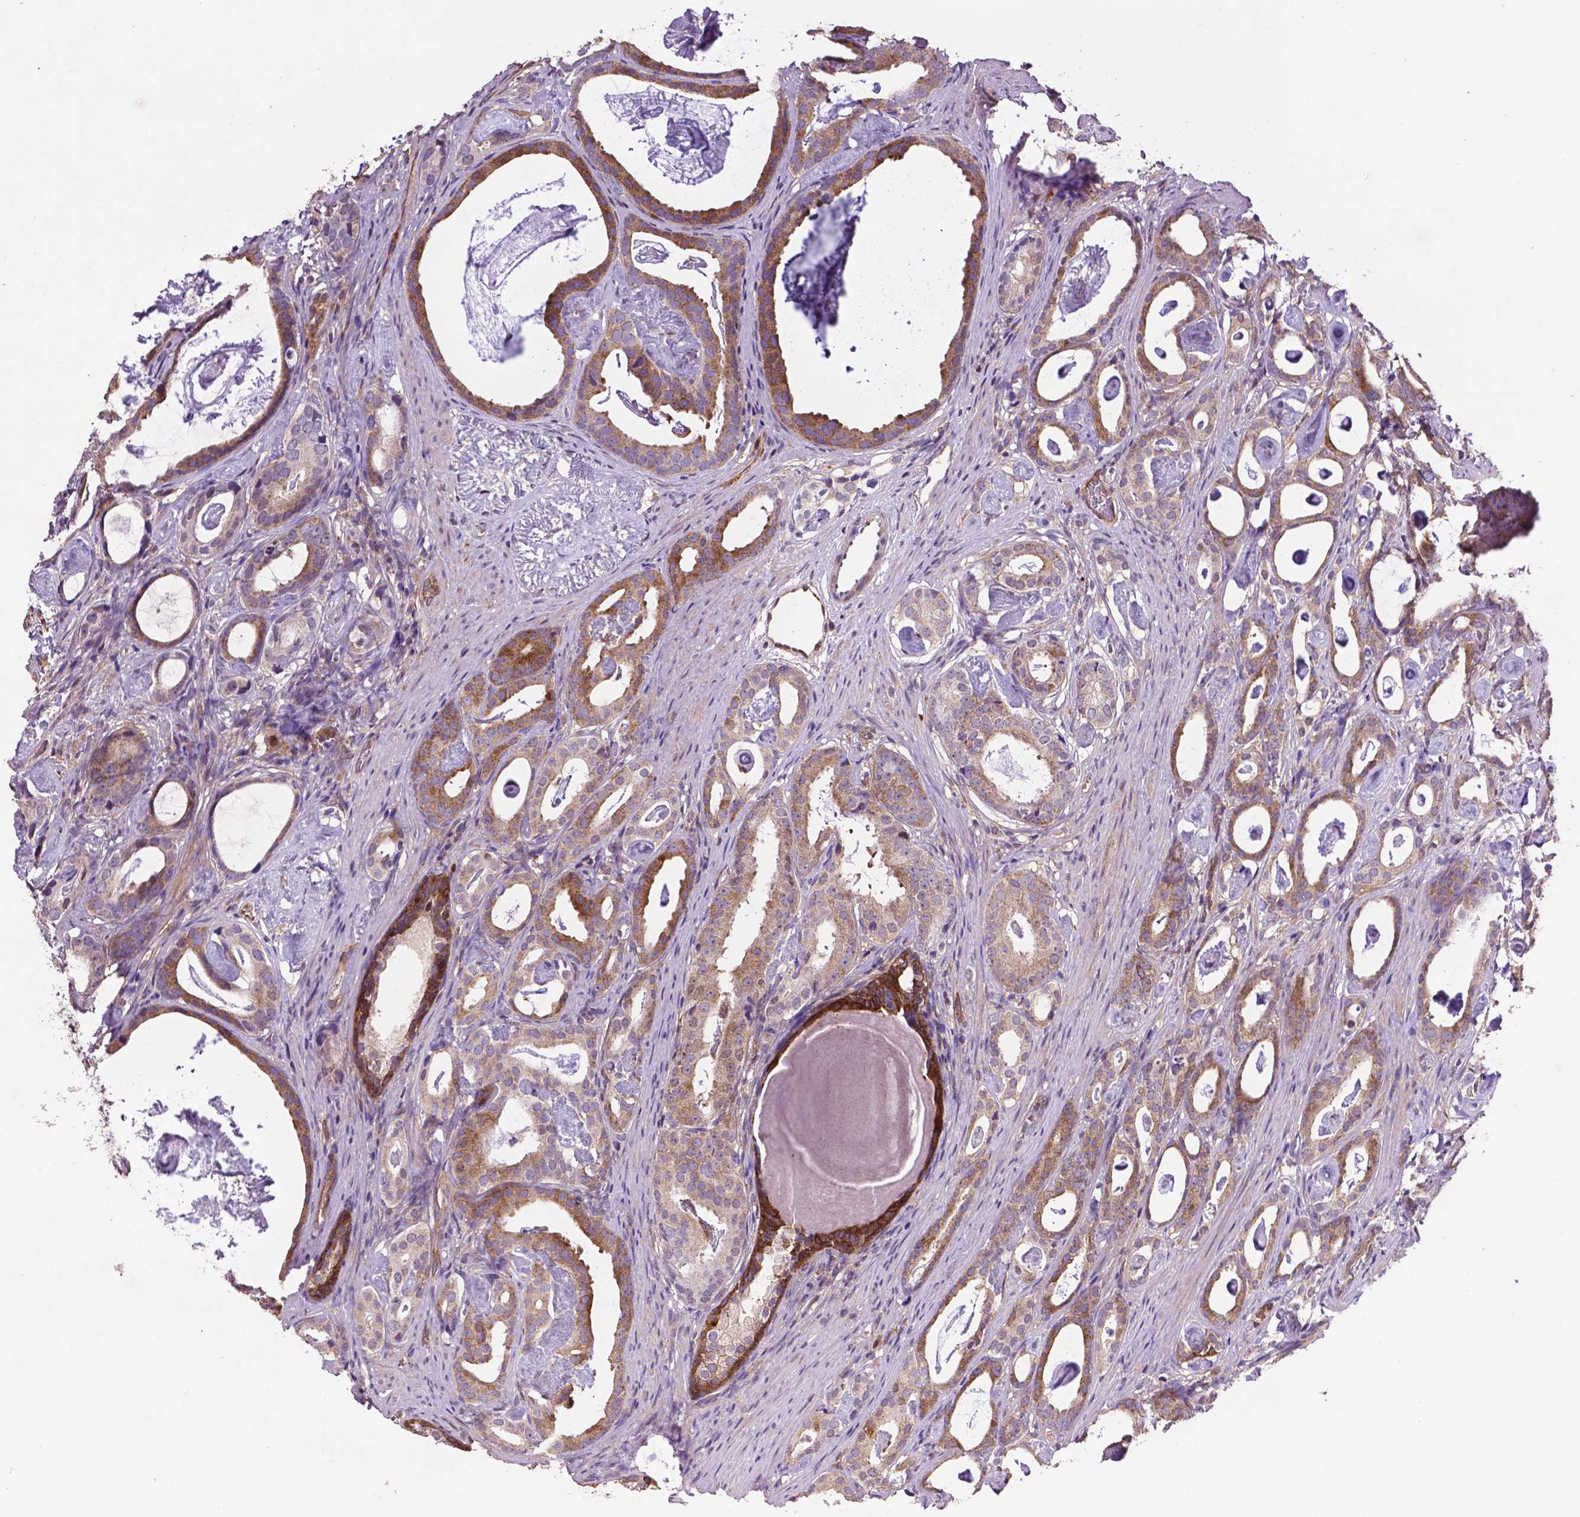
{"staining": {"intensity": "moderate", "quantity": "25%-75%", "location": "cytoplasmic/membranous"}, "tissue": "prostate cancer", "cell_type": "Tumor cells", "image_type": "cancer", "snomed": [{"axis": "morphology", "description": "Adenocarcinoma, Low grade"}, {"axis": "topography", "description": "Prostate and seminal vesicle, NOS"}], "caption": "This micrograph shows prostate adenocarcinoma (low-grade) stained with immunohistochemistry (IHC) to label a protein in brown. The cytoplasmic/membranous of tumor cells show moderate positivity for the protein. Nuclei are counter-stained blue.", "gene": "SMAD3", "patient": {"sex": "male", "age": 71}}